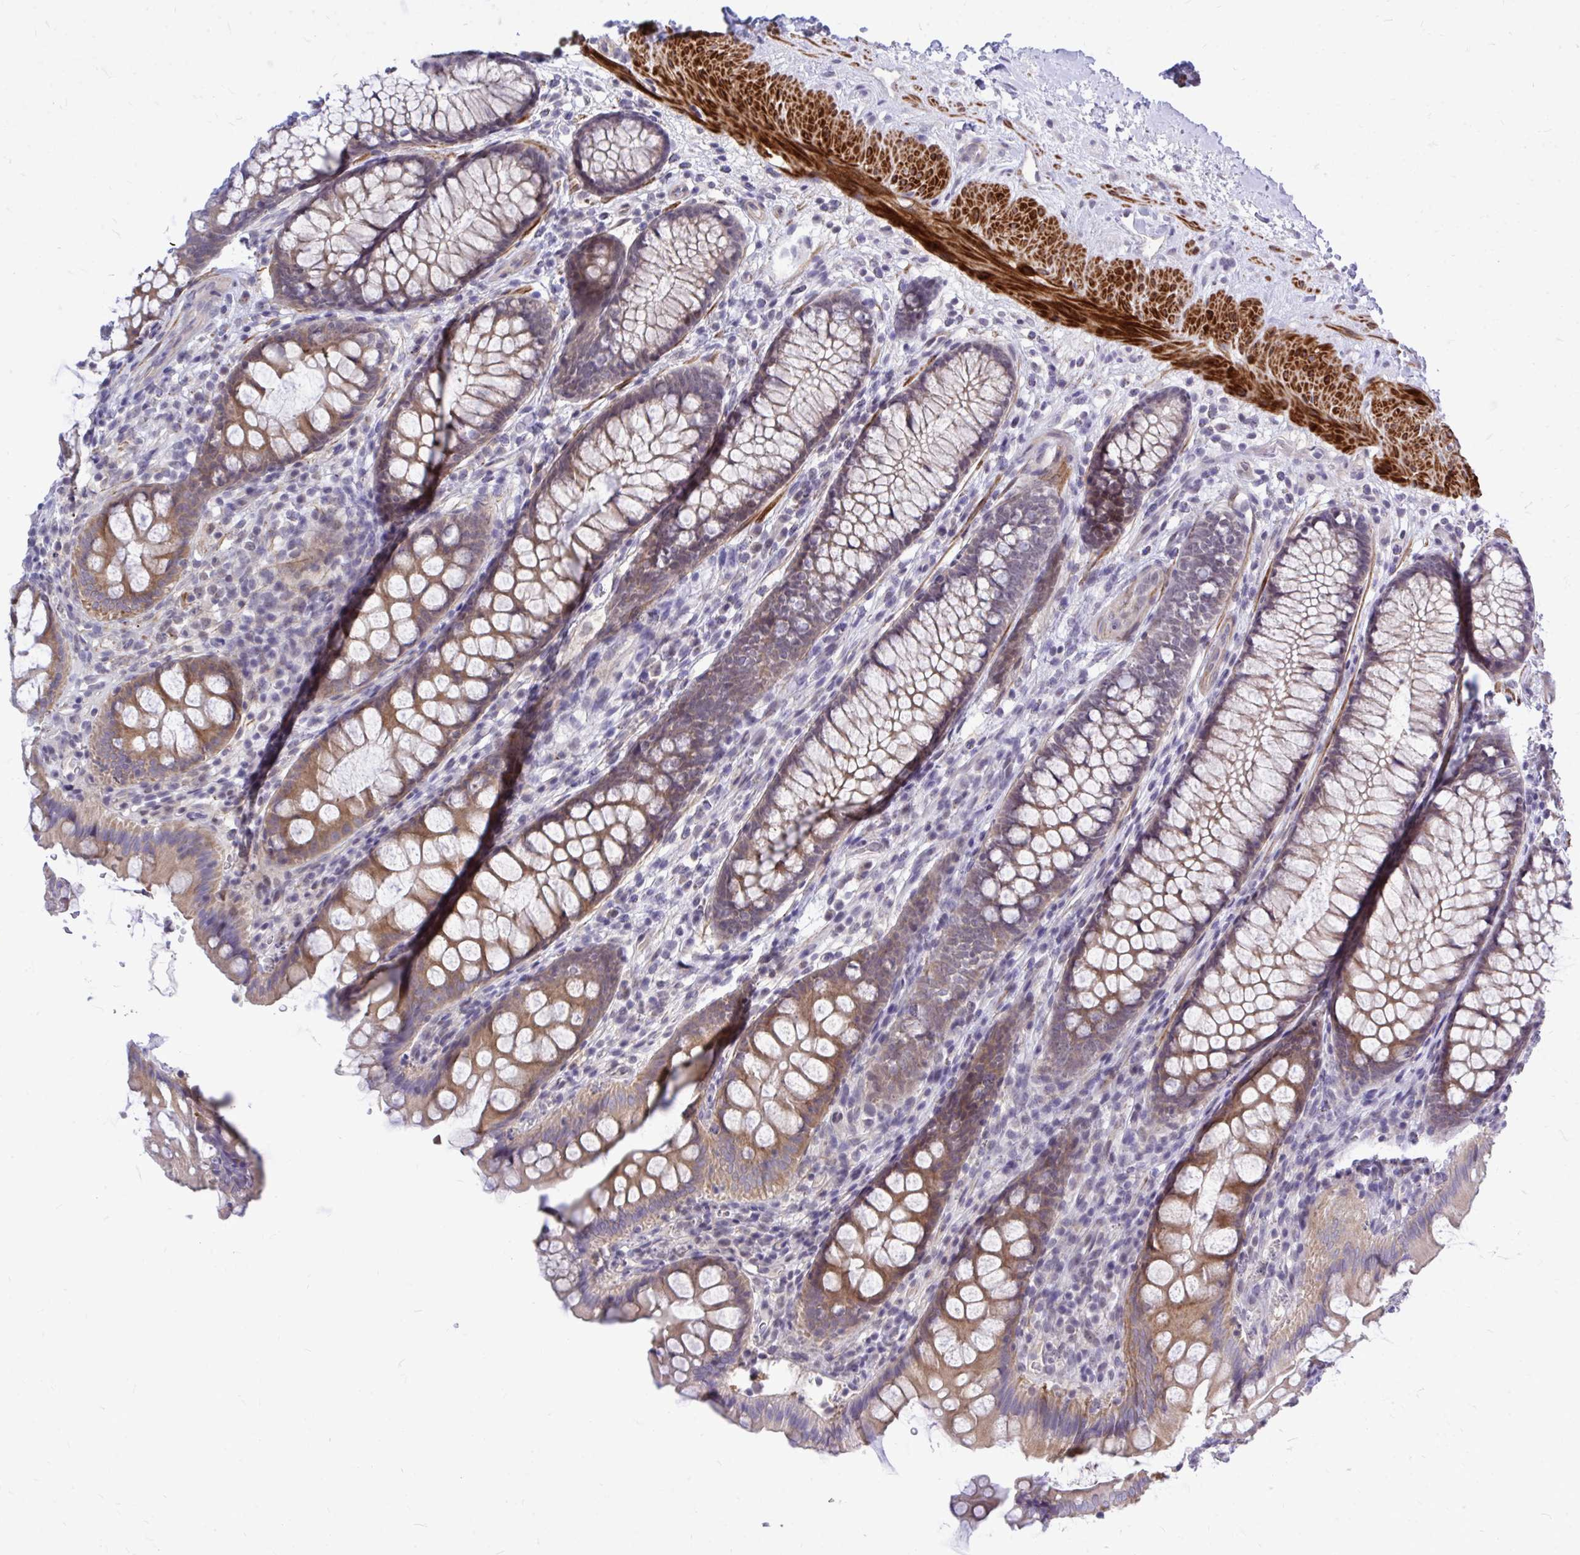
{"staining": {"intensity": "negative", "quantity": "none", "location": "none"}, "tissue": "colon", "cell_type": "Endothelial cells", "image_type": "normal", "snomed": [{"axis": "morphology", "description": "Normal tissue, NOS"}, {"axis": "morphology", "description": "Adenoma, NOS"}, {"axis": "topography", "description": "Soft tissue"}, {"axis": "topography", "description": "Colon"}], "caption": "Immunohistochemistry (IHC) histopathology image of benign colon stained for a protein (brown), which reveals no staining in endothelial cells.", "gene": "ZBTB25", "patient": {"sex": "male", "age": 47}}